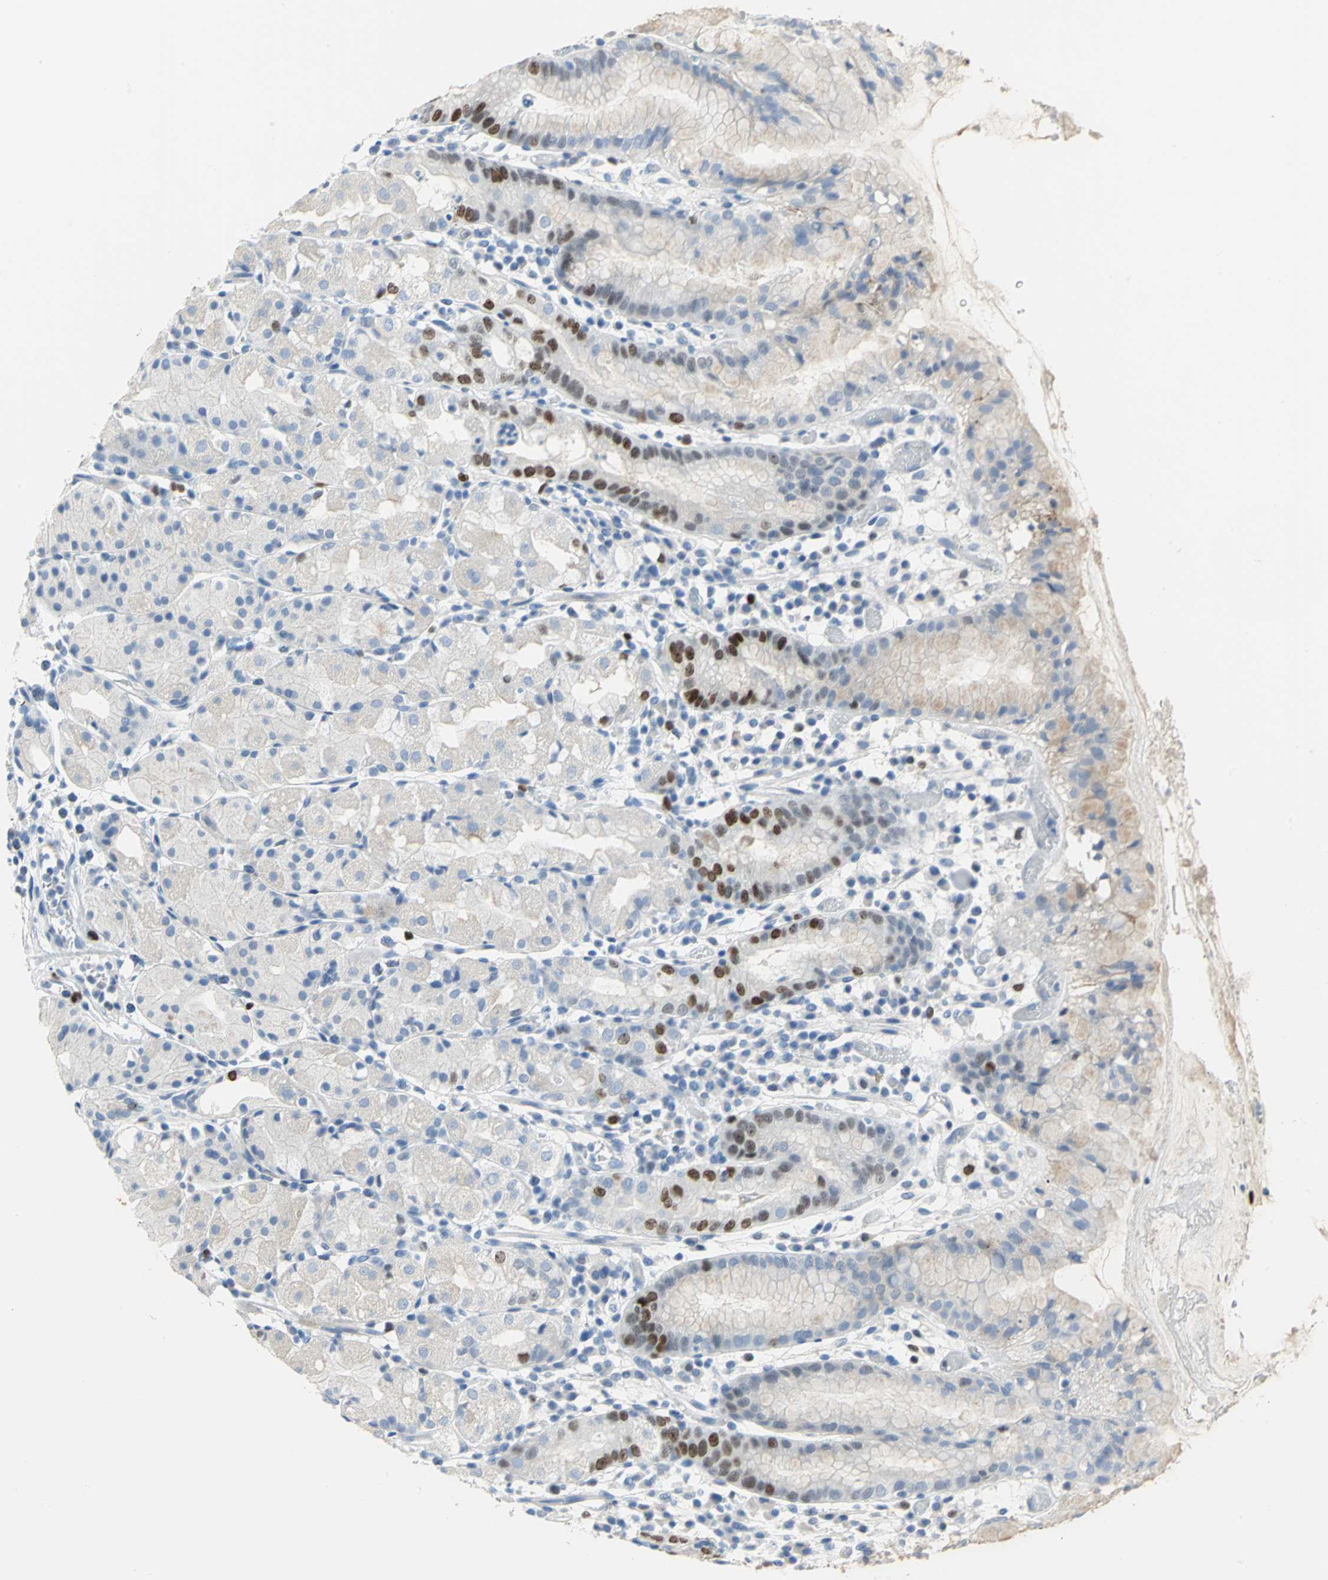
{"staining": {"intensity": "strong", "quantity": "<25%", "location": "nuclear"}, "tissue": "stomach", "cell_type": "Glandular cells", "image_type": "normal", "snomed": [{"axis": "morphology", "description": "Normal tissue, NOS"}, {"axis": "topography", "description": "Stomach"}, {"axis": "topography", "description": "Stomach, lower"}], "caption": "The image exhibits staining of benign stomach, revealing strong nuclear protein staining (brown color) within glandular cells.", "gene": "MCM3", "patient": {"sex": "female", "age": 75}}